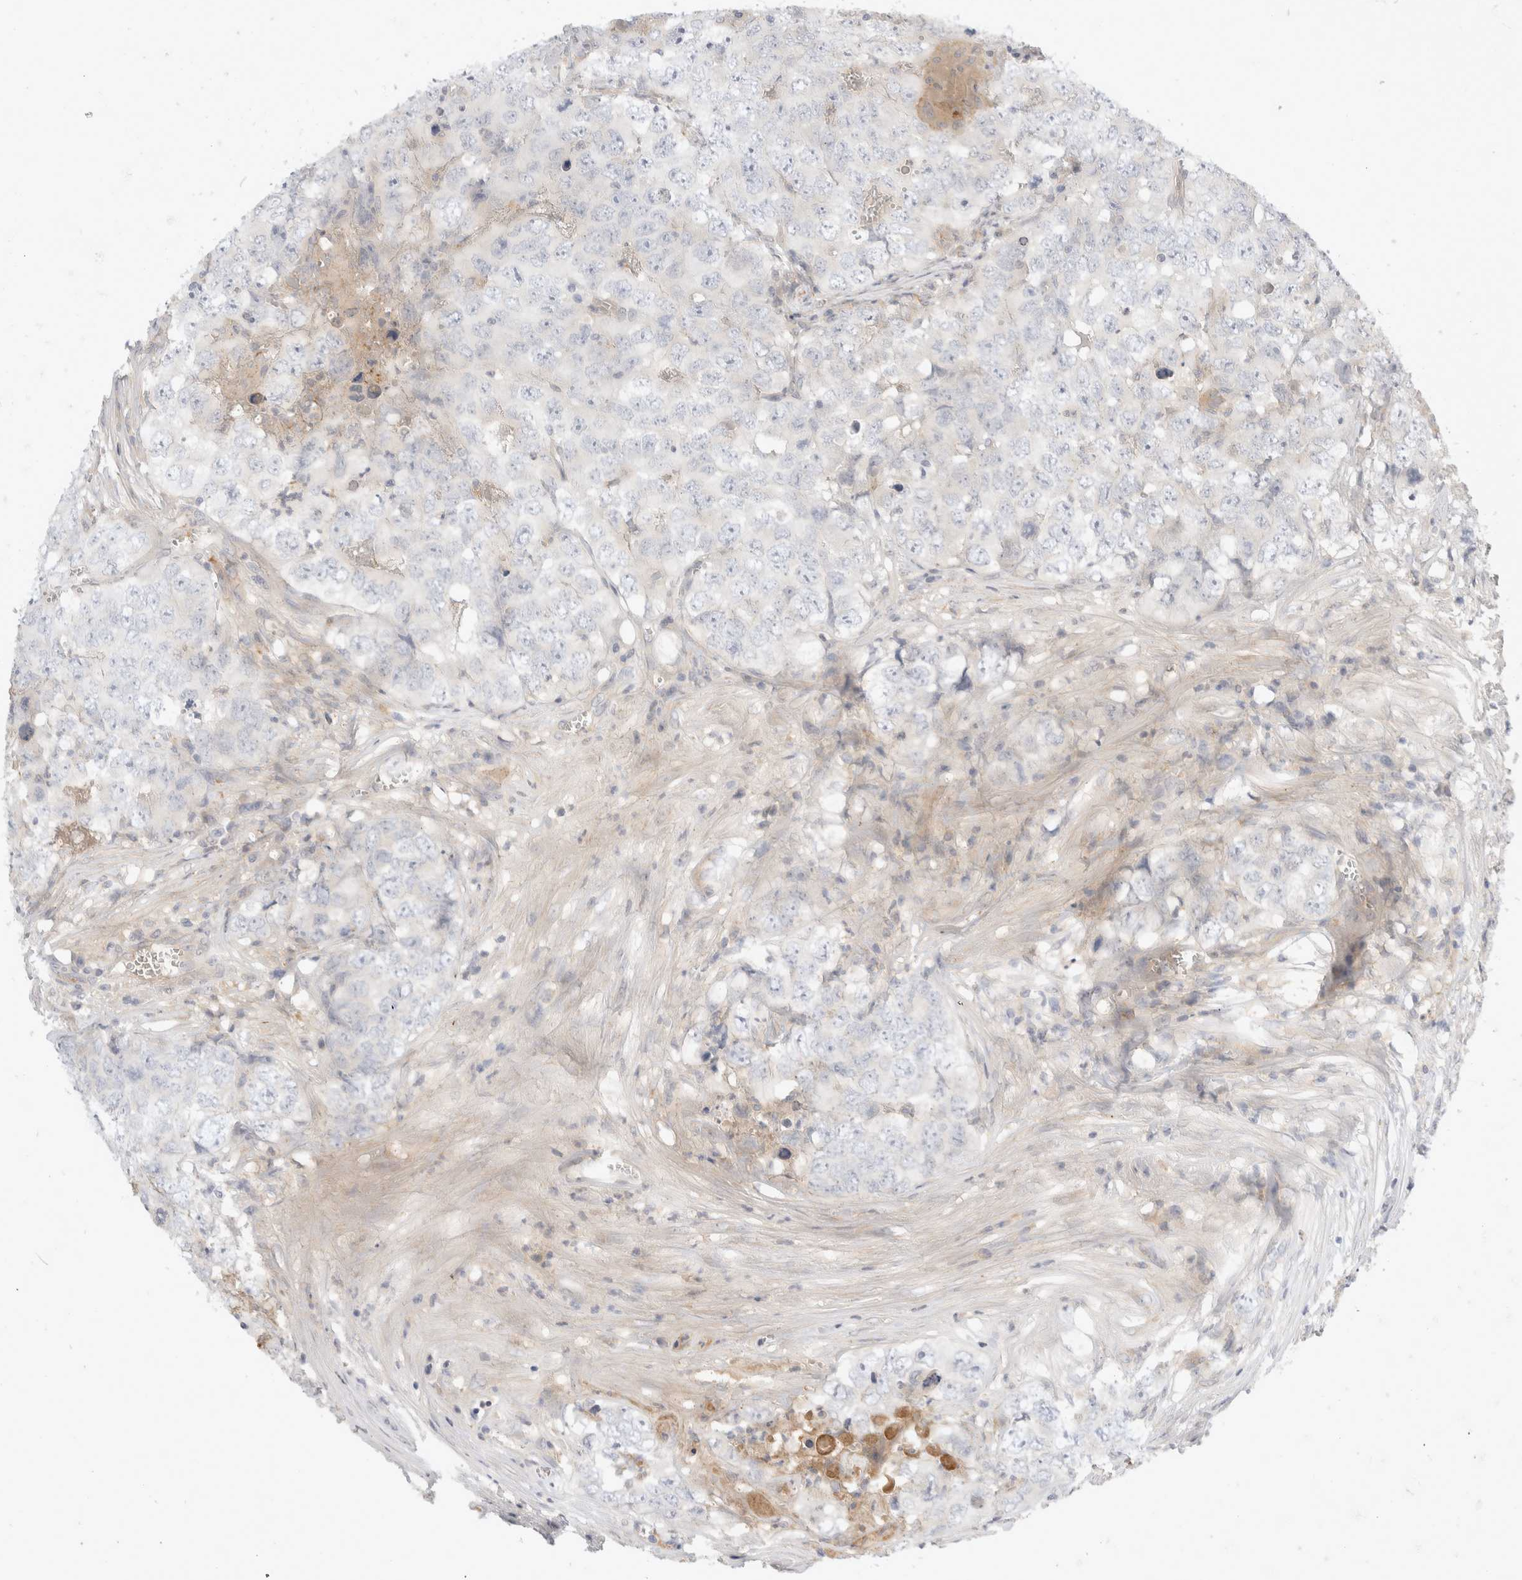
{"staining": {"intensity": "negative", "quantity": "none", "location": "none"}, "tissue": "testis cancer", "cell_type": "Tumor cells", "image_type": "cancer", "snomed": [{"axis": "morphology", "description": "Seminoma, NOS"}, {"axis": "morphology", "description": "Carcinoma, Embryonal, NOS"}, {"axis": "topography", "description": "Testis"}], "caption": "Tumor cells are negative for protein expression in human testis cancer.", "gene": "TOM1L2", "patient": {"sex": "male", "age": 43}}